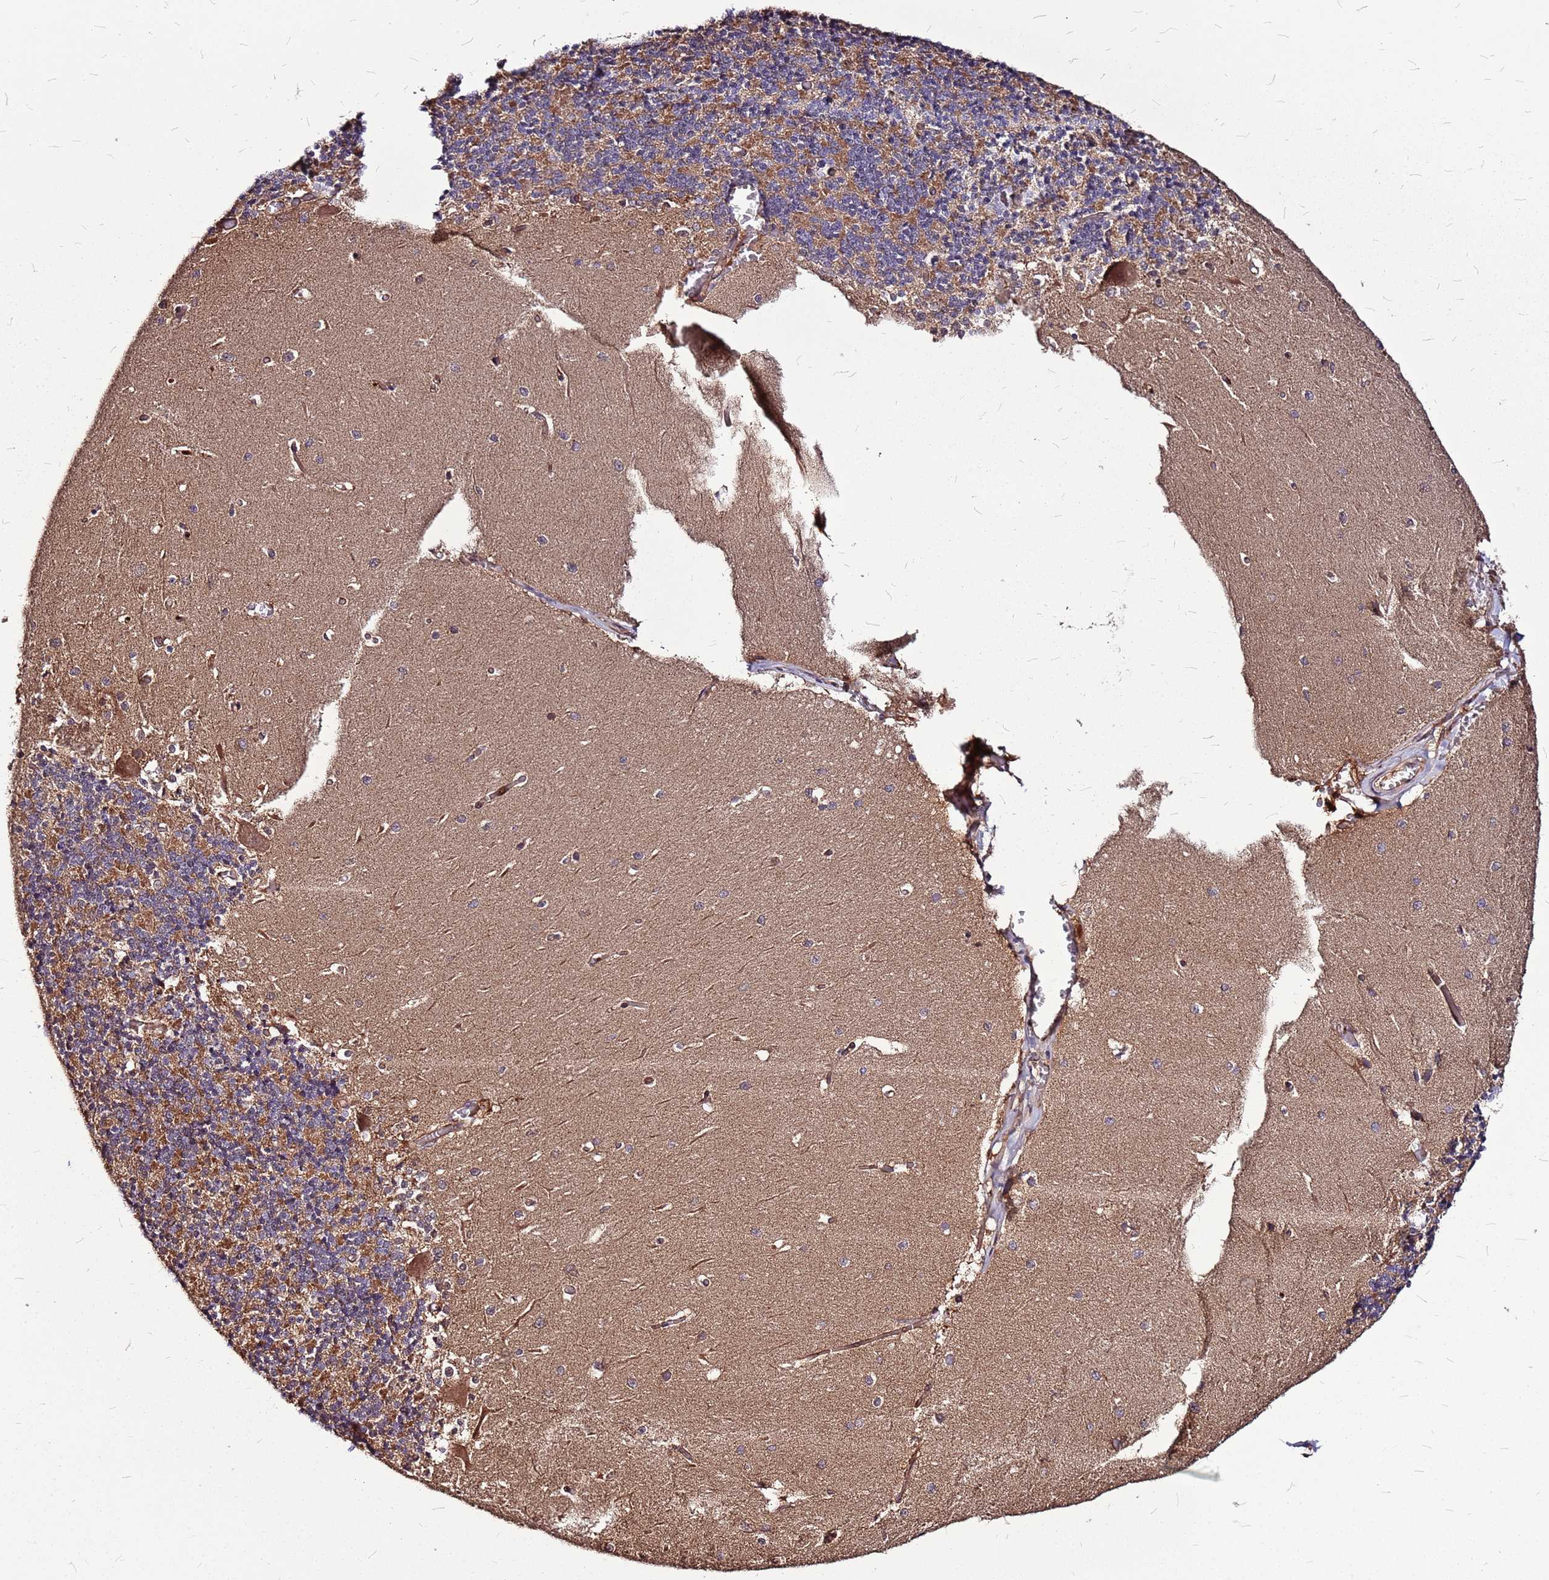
{"staining": {"intensity": "moderate", "quantity": "25%-75%", "location": "cytoplasmic/membranous"}, "tissue": "cerebellum", "cell_type": "Cells in granular layer", "image_type": "normal", "snomed": [{"axis": "morphology", "description": "Normal tissue, NOS"}, {"axis": "topography", "description": "Cerebellum"}], "caption": "Immunohistochemical staining of benign cerebellum shows 25%-75% levels of moderate cytoplasmic/membranous protein positivity in approximately 25%-75% of cells in granular layer. Using DAB (3,3'-diaminobenzidine) (brown) and hematoxylin (blue) stains, captured at high magnification using brightfield microscopy.", "gene": "LYPLAL1", "patient": {"sex": "male", "age": 37}}